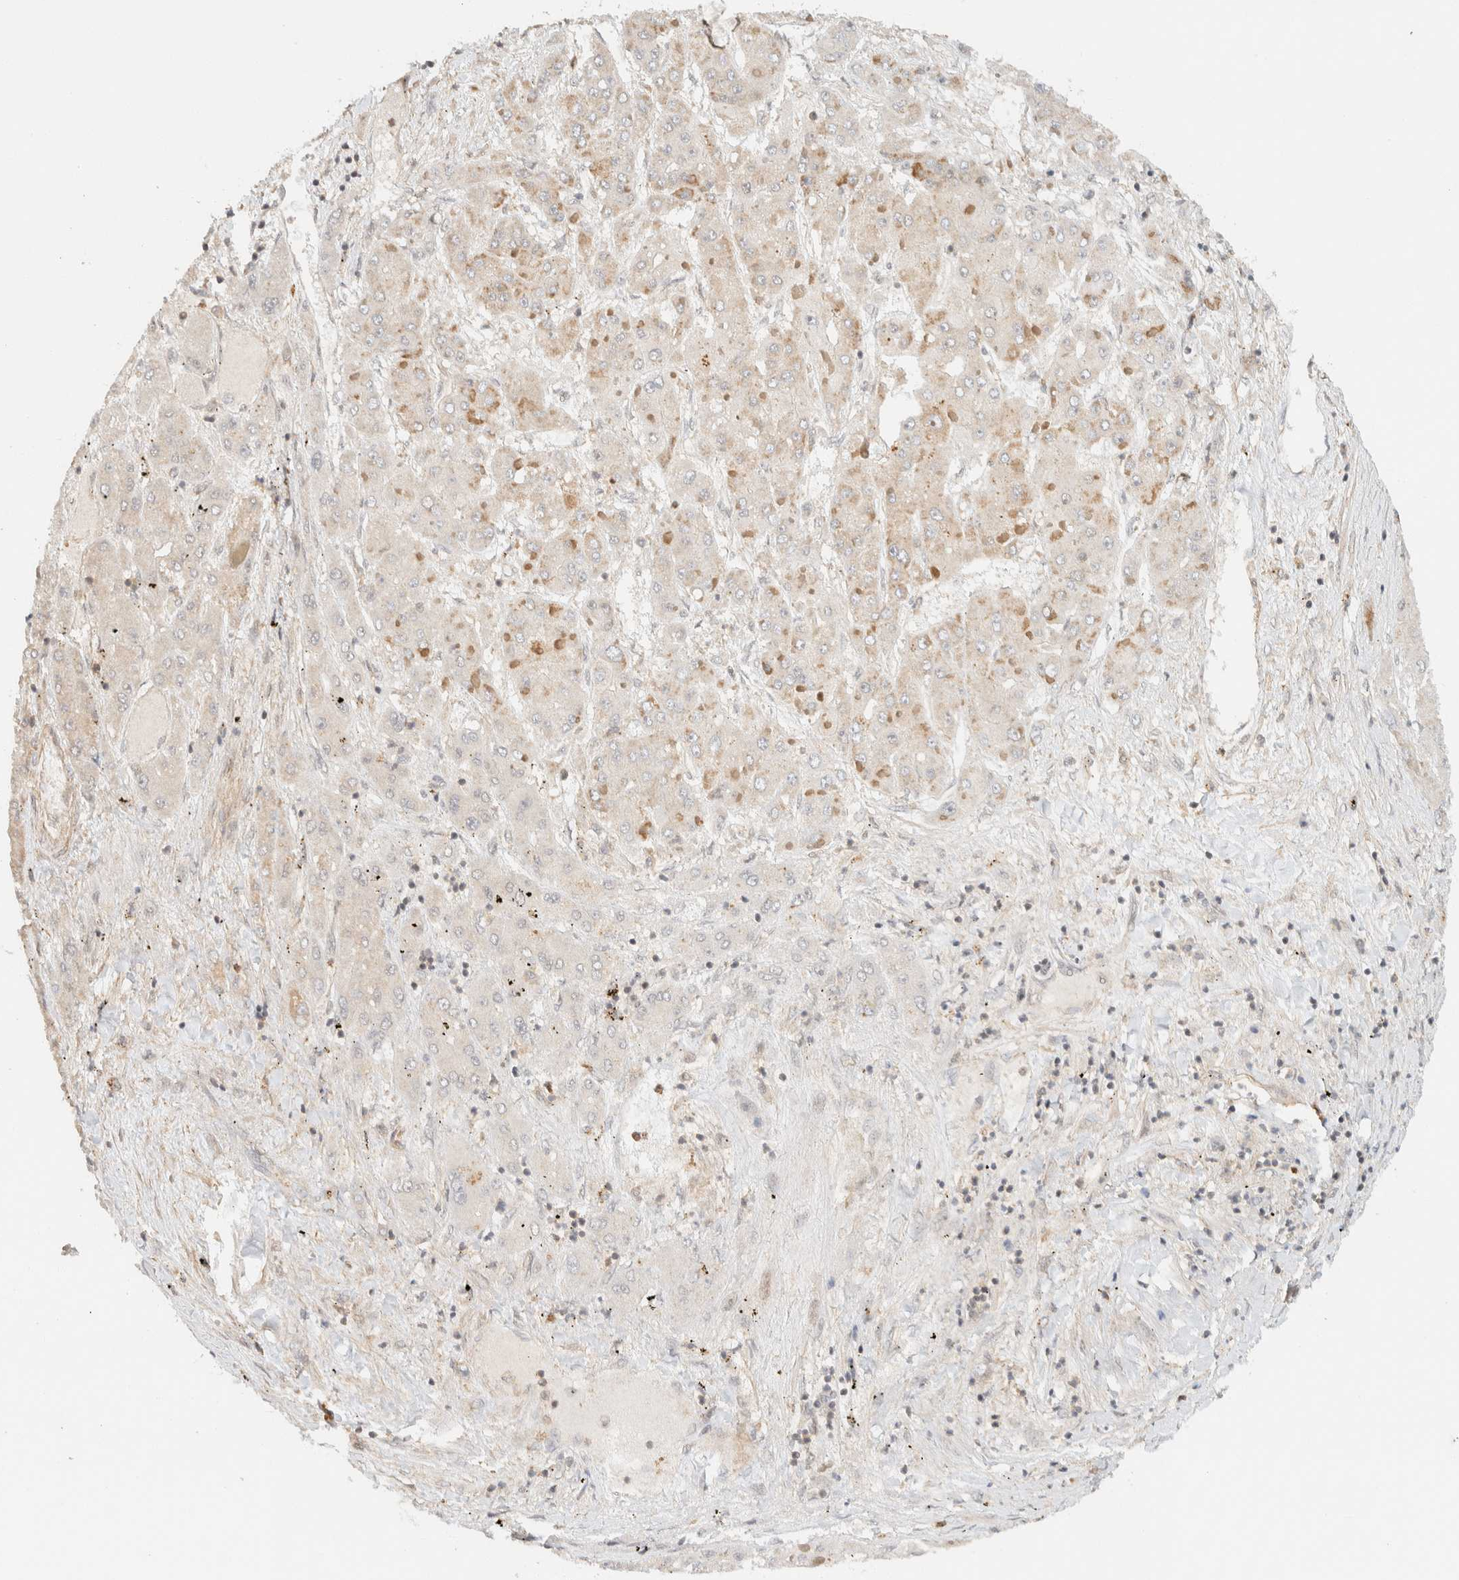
{"staining": {"intensity": "weak", "quantity": "<25%", "location": "cytoplasmic/membranous"}, "tissue": "liver cancer", "cell_type": "Tumor cells", "image_type": "cancer", "snomed": [{"axis": "morphology", "description": "Carcinoma, Hepatocellular, NOS"}, {"axis": "topography", "description": "Liver"}], "caption": "A photomicrograph of human liver hepatocellular carcinoma is negative for staining in tumor cells. Brightfield microscopy of IHC stained with DAB (3,3'-diaminobenzidine) (brown) and hematoxylin (blue), captured at high magnification.", "gene": "ARFGEF1", "patient": {"sex": "female", "age": 73}}